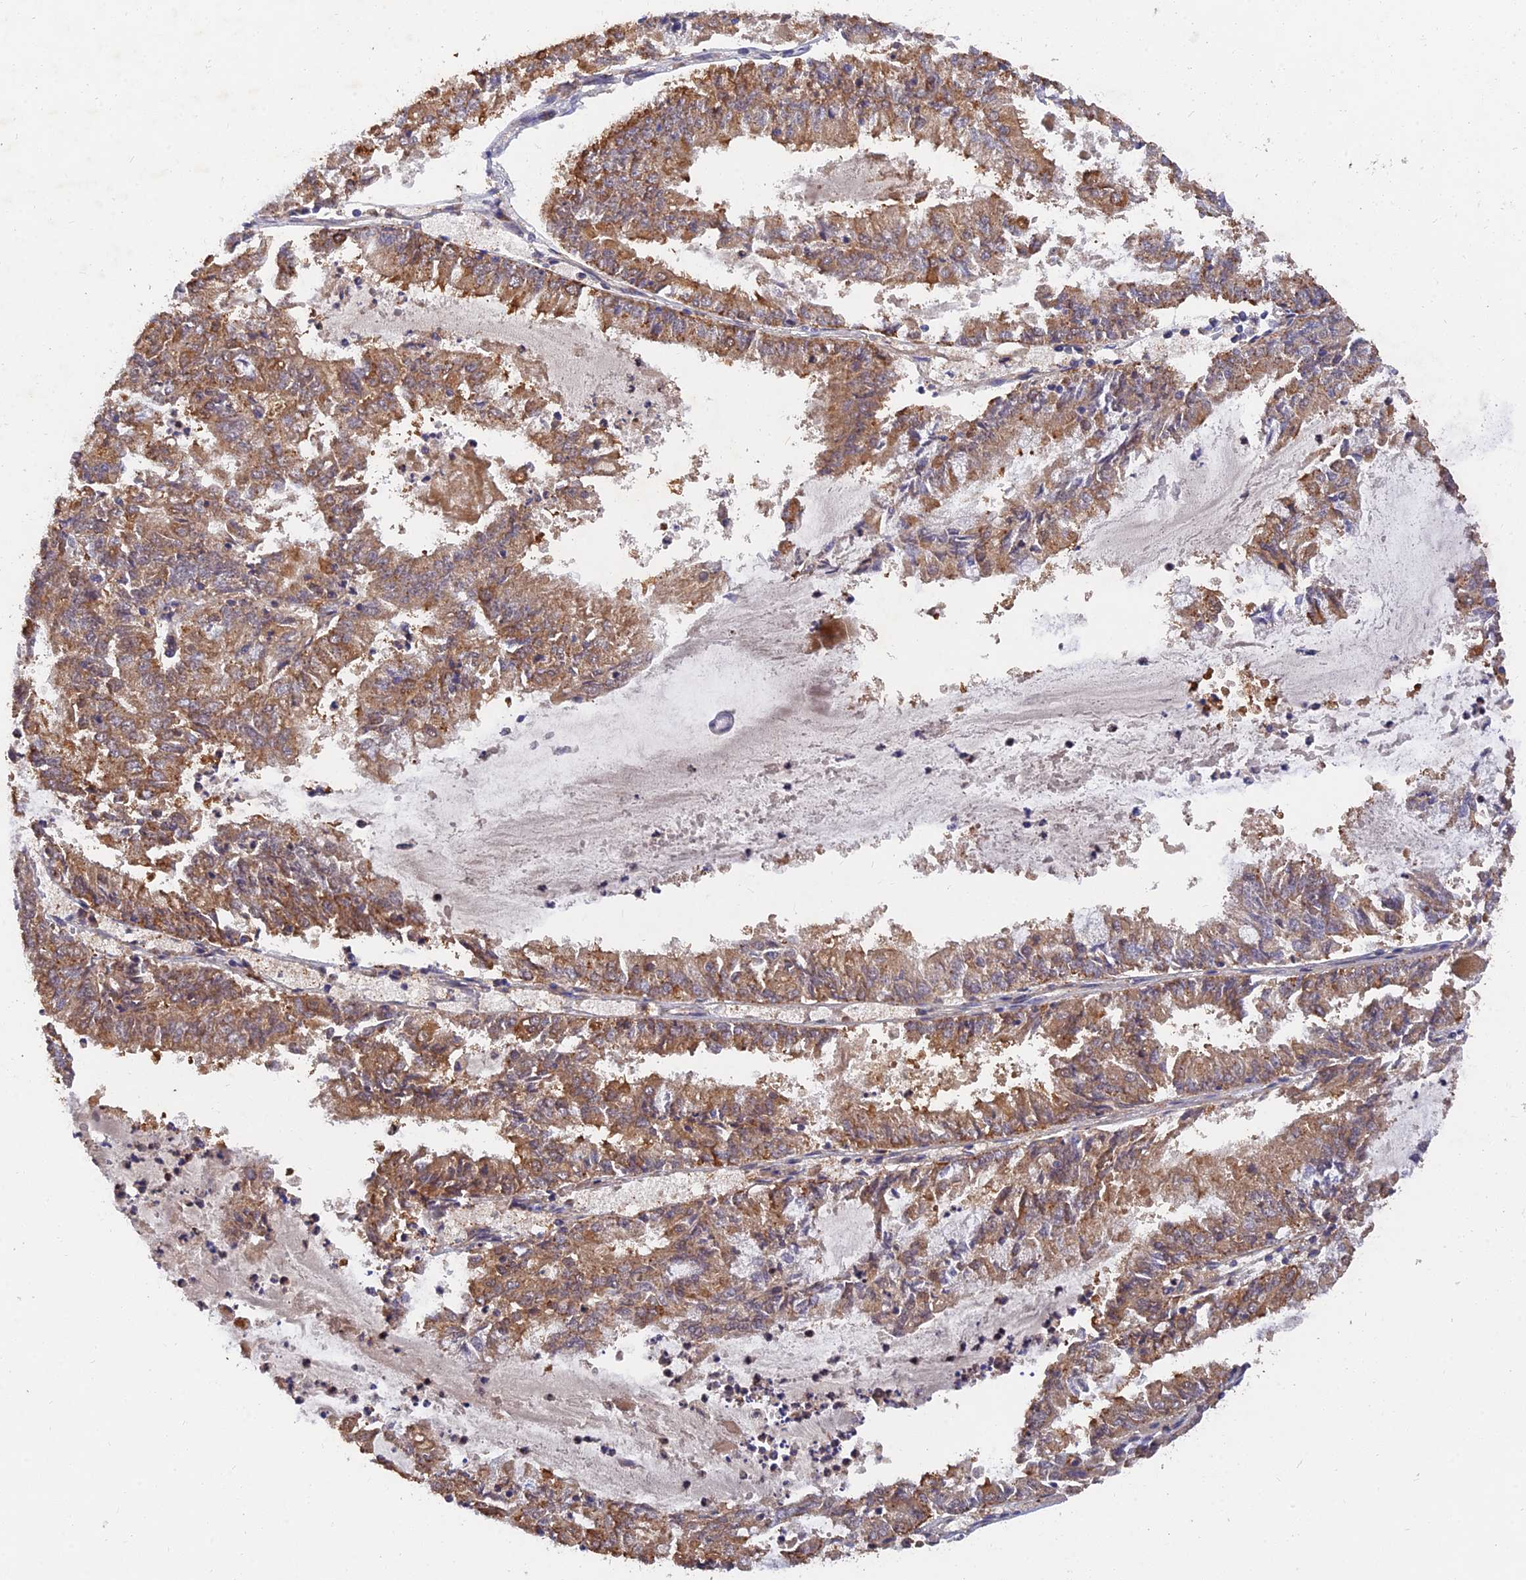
{"staining": {"intensity": "moderate", "quantity": ">75%", "location": "cytoplasmic/membranous"}, "tissue": "endometrial cancer", "cell_type": "Tumor cells", "image_type": "cancer", "snomed": [{"axis": "morphology", "description": "Adenocarcinoma, NOS"}, {"axis": "topography", "description": "Endometrium"}], "caption": "Protein staining displays moderate cytoplasmic/membranous positivity in approximately >75% of tumor cells in endometrial adenocarcinoma.", "gene": "SLC38A11", "patient": {"sex": "female", "age": 57}}